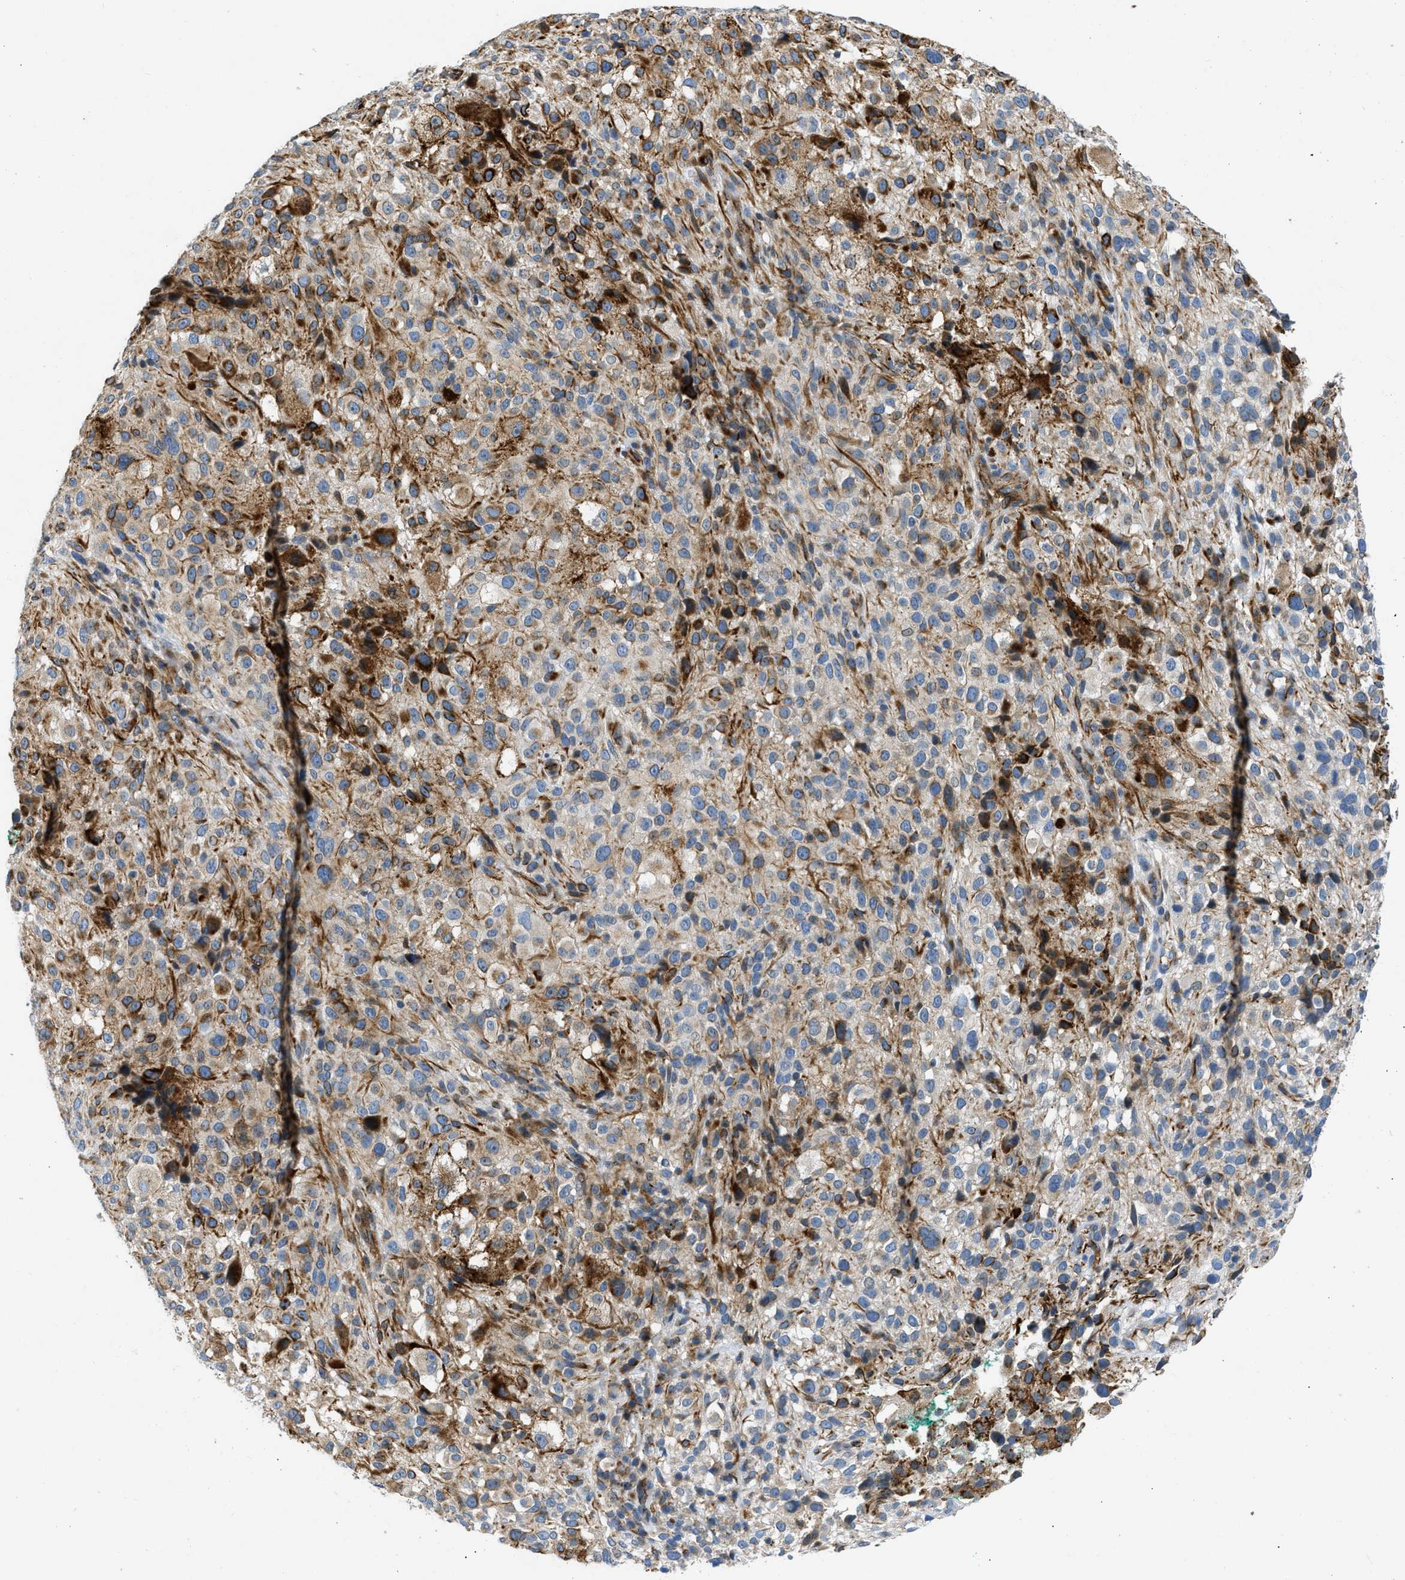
{"staining": {"intensity": "moderate", "quantity": ">75%", "location": "cytoplasmic/membranous"}, "tissue": "melanoma", "cell_type": "Tumor cells", "image_type": "cancer", "snomed": [{"axis": "morphology", "description": "Necrosis, NOS"}, {"axis": "morphology", "description": "Malignant melanoma, NOS"}, {"axis": "topography", "description": "Skin"}], "caption": "Immunohistochemistry photomicrograph of malignant melanoma stained for a protein (brown), which displays medium levels of moderate cytoplasmic/membranous staining in approximately >75% of tumor cells.", "gene": "ULK4", "patient": {"sex": "female", "age": 87}}